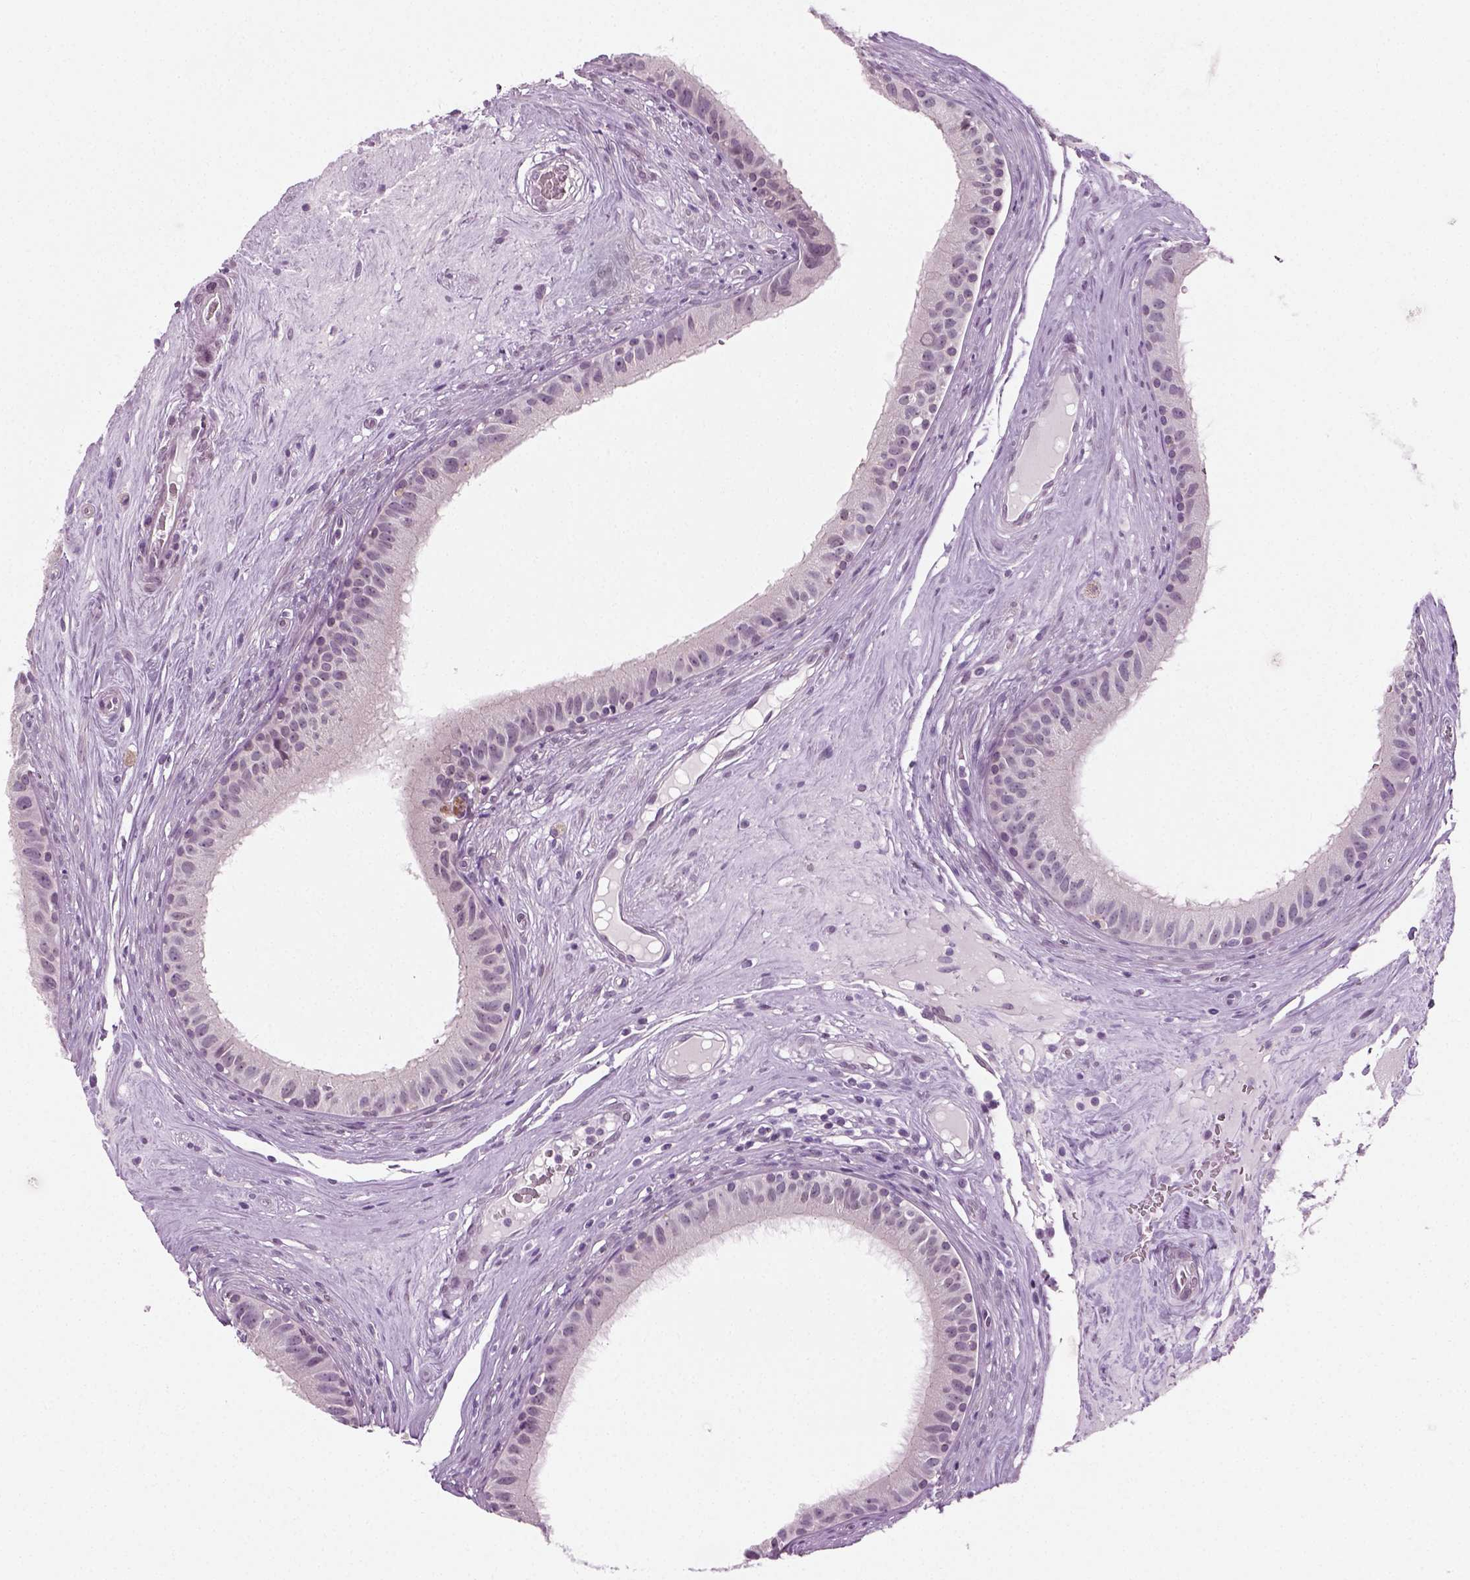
{"staining": {"intensity": "negative", "quantity": "none", "location": "none"}, "tissue": "epididymis", "cell_type": "Glandular cells", "image_type": "normal", "snomed": [{"axis": "morphology", "description": "Normal tissue, NOS"}, {"axis": "topography", "description": "Epididymis"}], "caption": "Glandular cells are negative for protein expression in unremarkable human epididymis. (DAB immunohistochemistry, high magnification).", "gene": "SPATA31E1", "patient": {"sex": "male", "age": 59}}